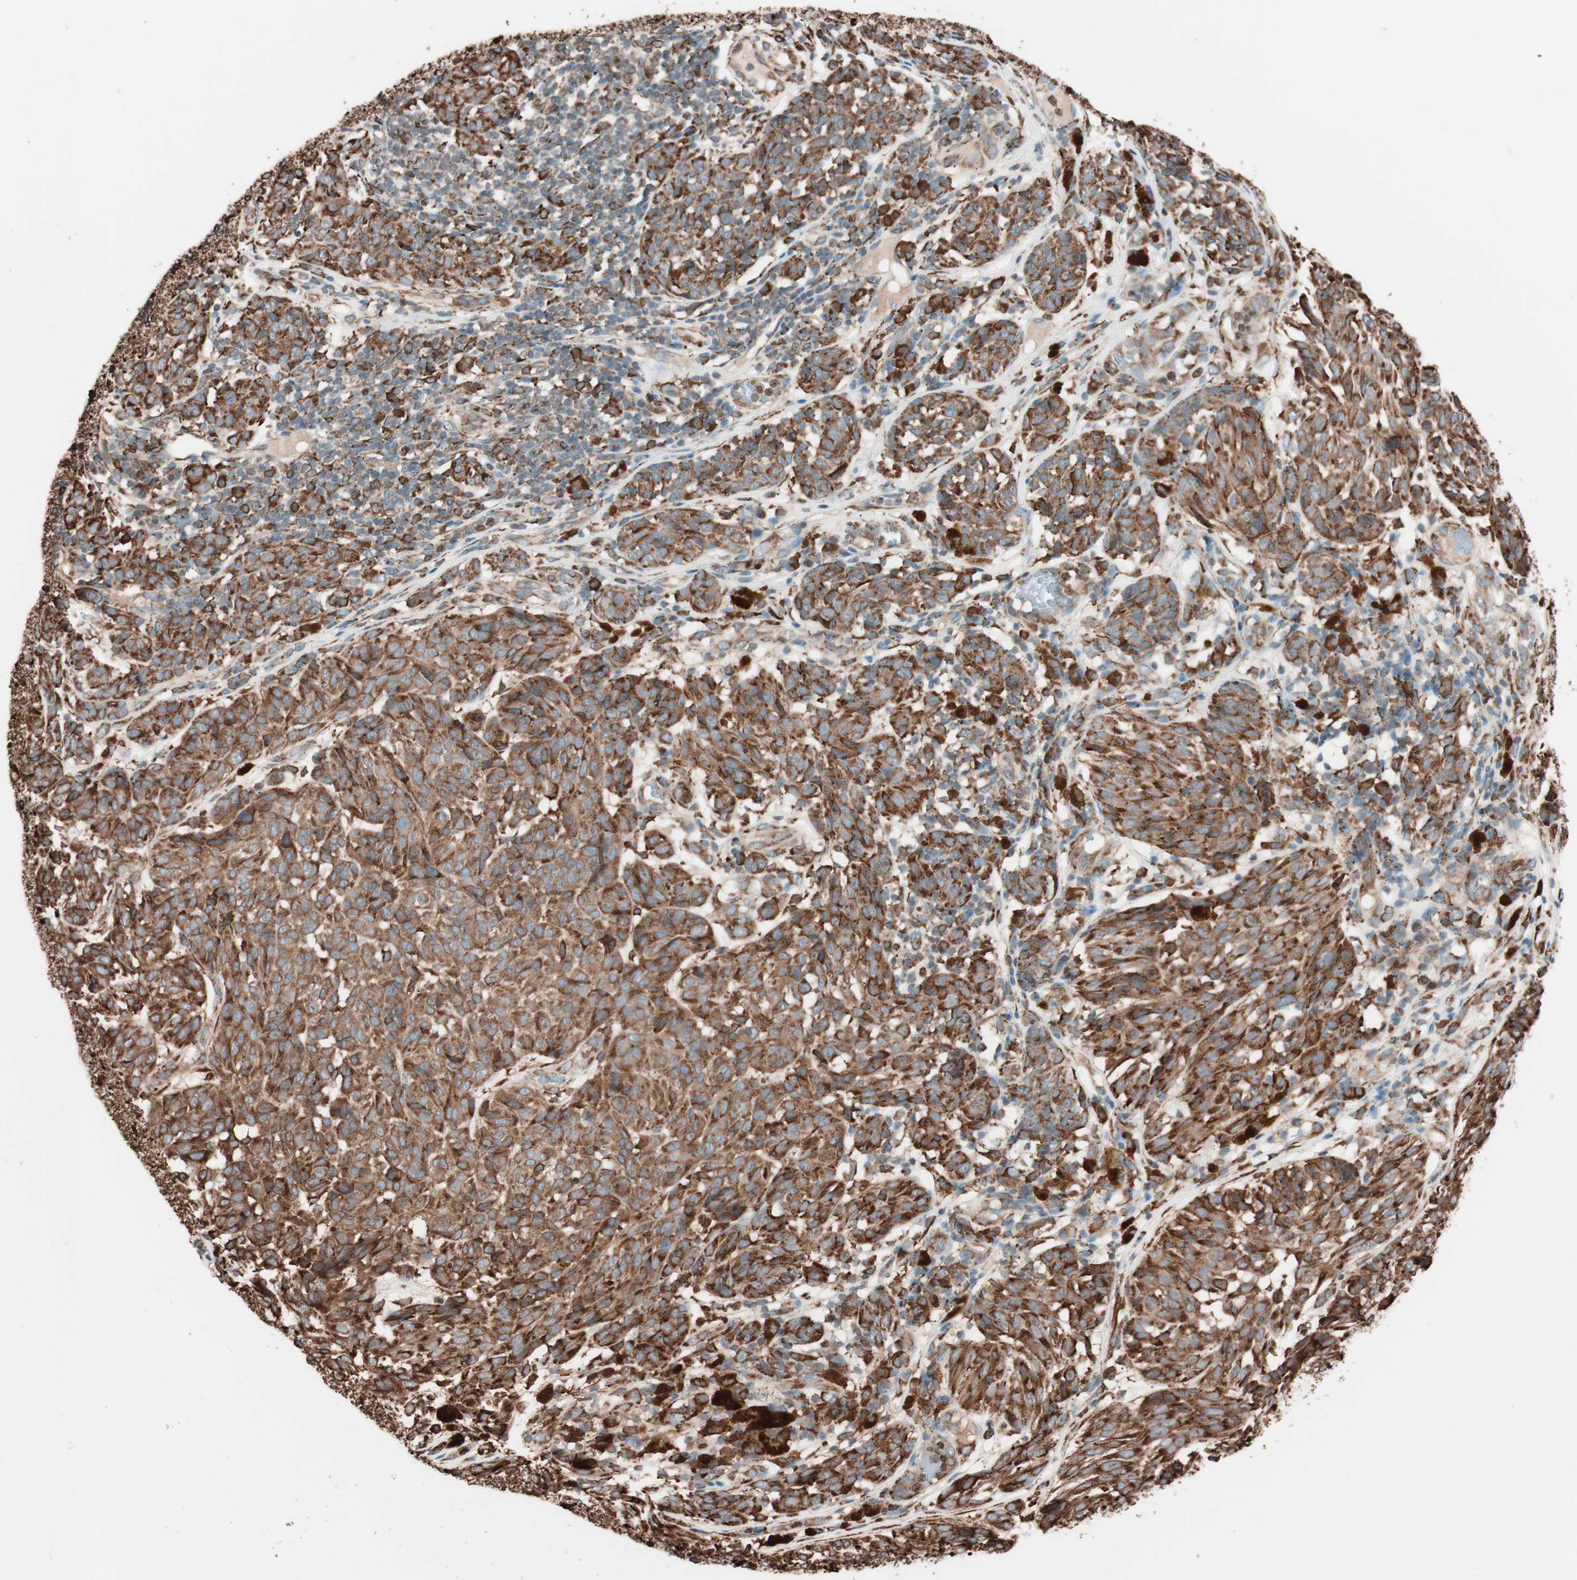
{"staining": {"intensity": "strong", "quantity": ">75%", "location": "cytoplasmic/membranous"}, "tissue": "melanoma", "cell_type": "Tumor cells", "image_type": "cancer", "snomed": [{"axis": "morphology", "description": "Malignant melanoma, NOS"}, {"axis": "topography", "description": "Skin"}], "caption": "Strong cytoplasmic/membranous expression is present in approximately >75% of tumor cells in malignant melanoma. (Brightfield microscopy of DAB IHC at high magnification).", "gene": "VEGFA", "patient": {"sex": "female", "age": 46}}